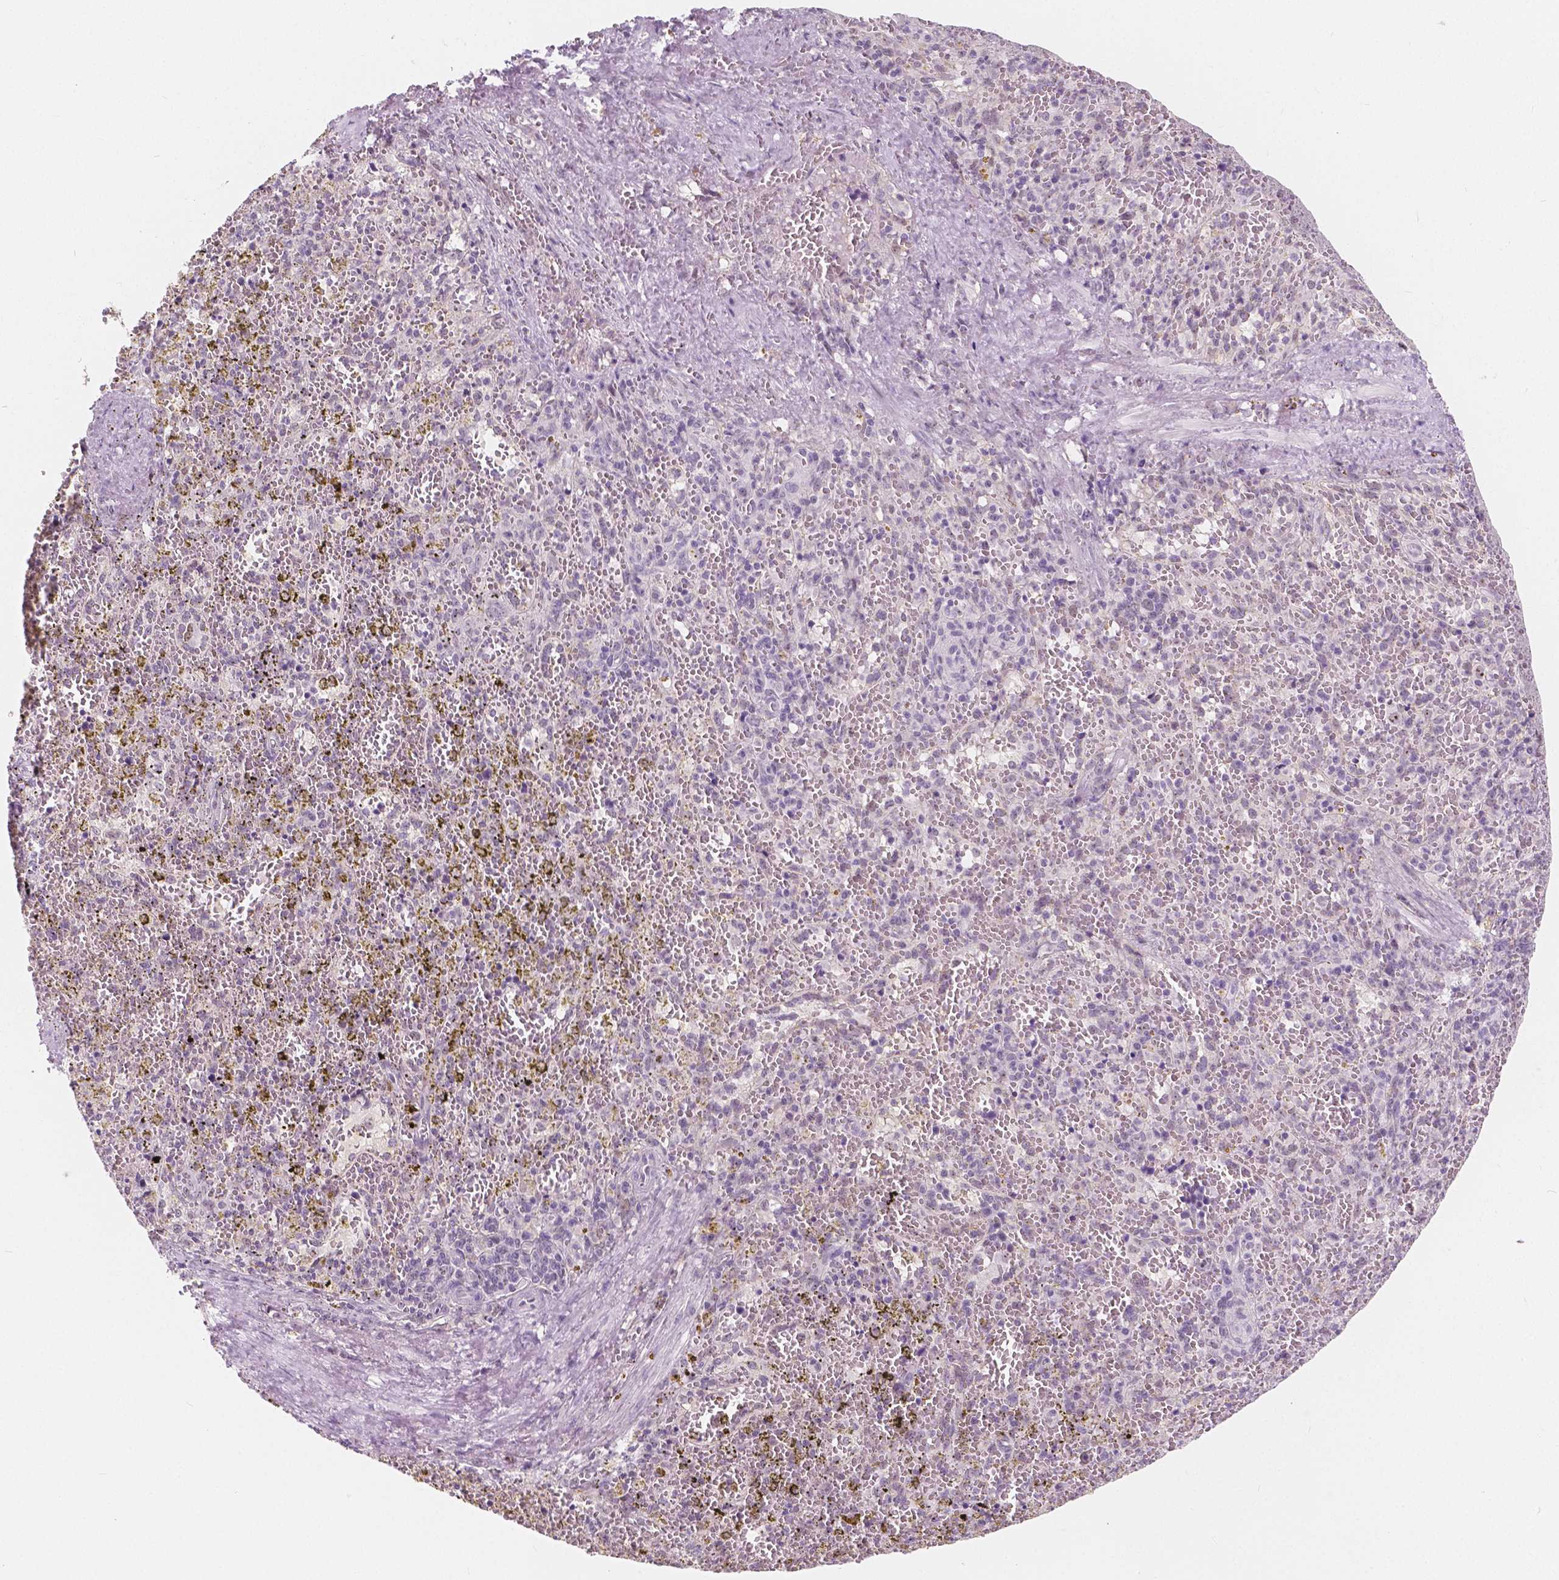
{"staining": {"intensity": "negative", "quantity": "none", "location": "none"}, "tissue": "spleen", "cell_type": "Cells in red pulp", "image_type": "normal", "snomed": [{"axis": "morphology", "description": "Normal tissue, NOS"}, {"axis": "topography", "description": "Spleen"}], "caption": "Immunohistochemistry histopathology image of unremarkable spleen: spleen stained with DAB reveals no significant protein positivity in cells in red pulp.", "gene": "NOLC1", "patient": {"sex": "female", "age": 50}}